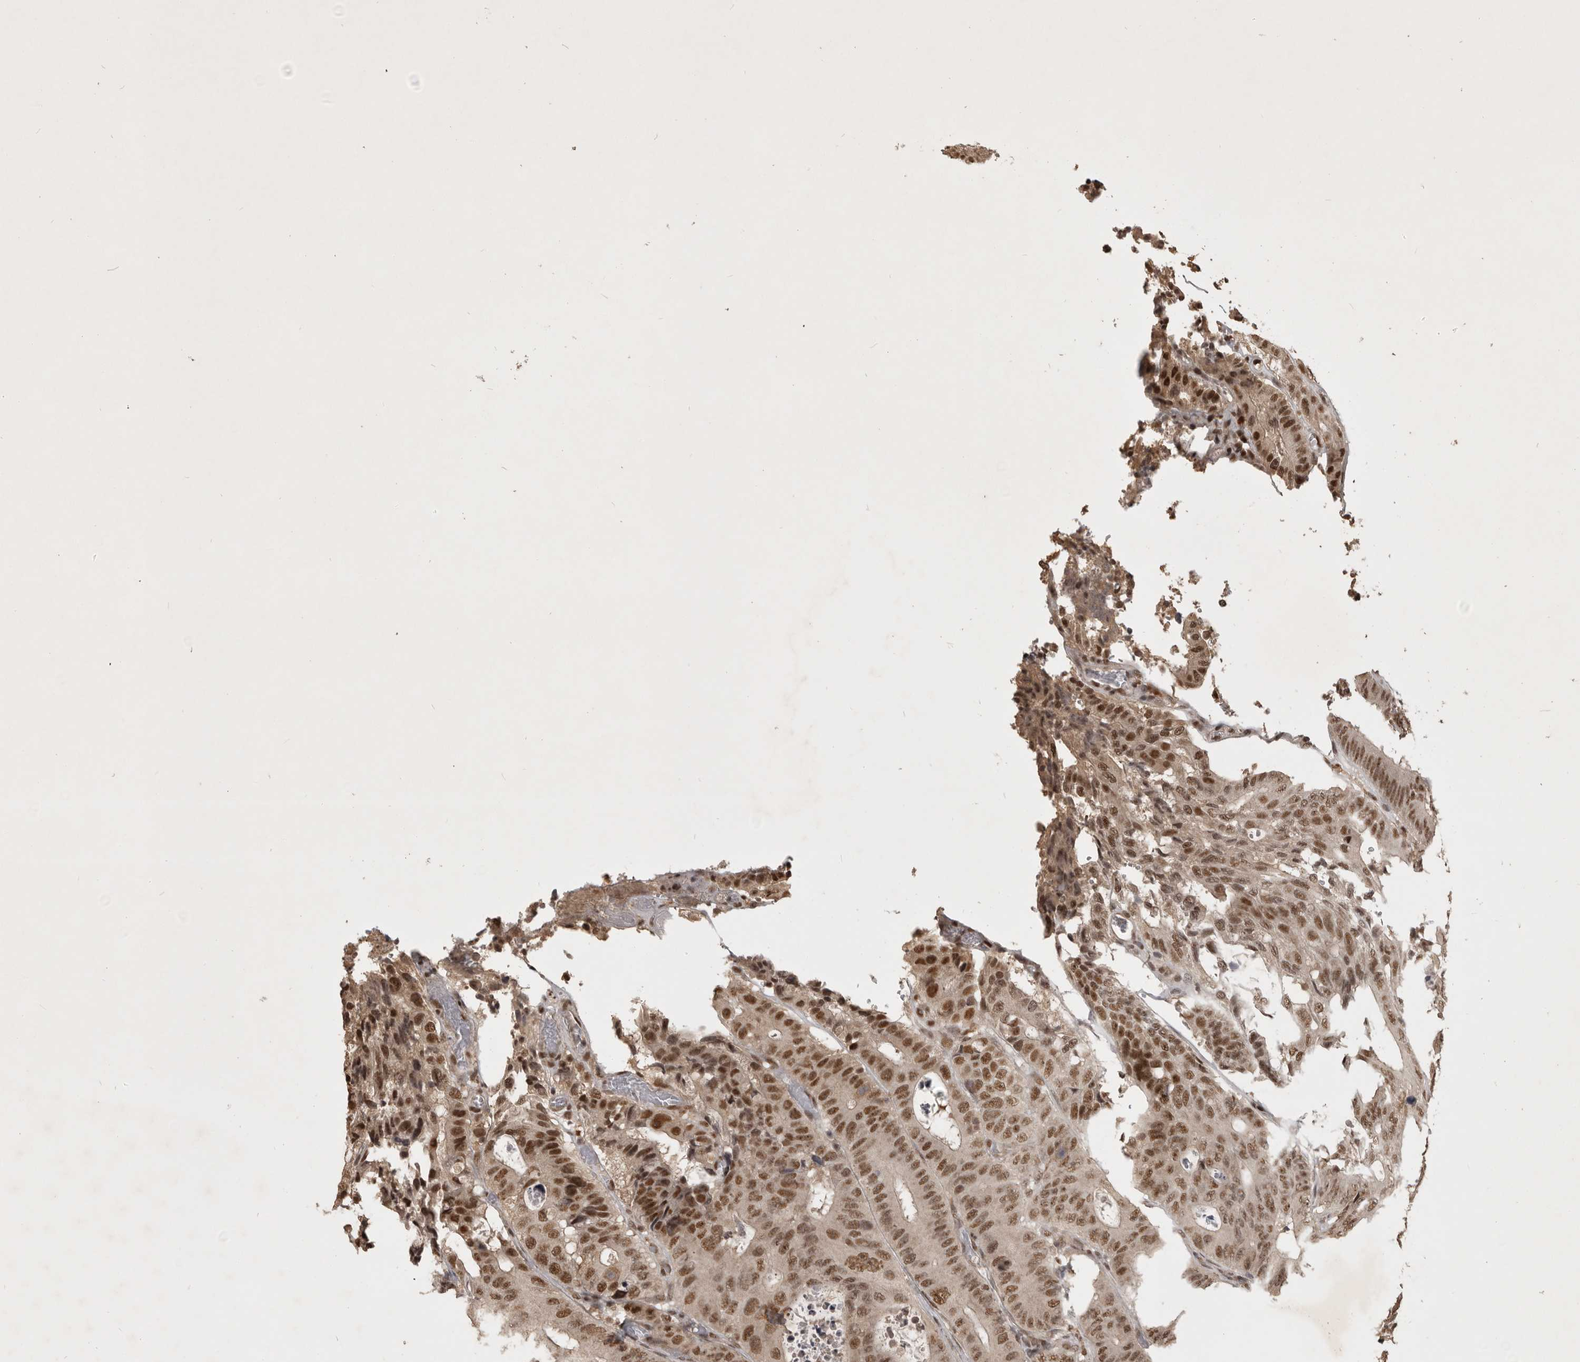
{"staining": {"intensity": "moderate", "quantity": ">75%", "location": "nuclear"}, "tissue": "colorectal cancer", "cell_type": "Tumor cells", "image_type": "cancer", "snomed": [{"axis": "morphology", "description": "Adenocarcinoma, NOS"}, {"axis": "topography", "description": "Colon"}], "caption": "IHC image of colorectal cancer (adenocarcinoma) stained for a protein (brown), which demonstrates medium levels of moderate nuclear staining in approximately >75% of tumor cells.", "gene": "CBLL1", "patient": {"sex": "male", "age": 83}}